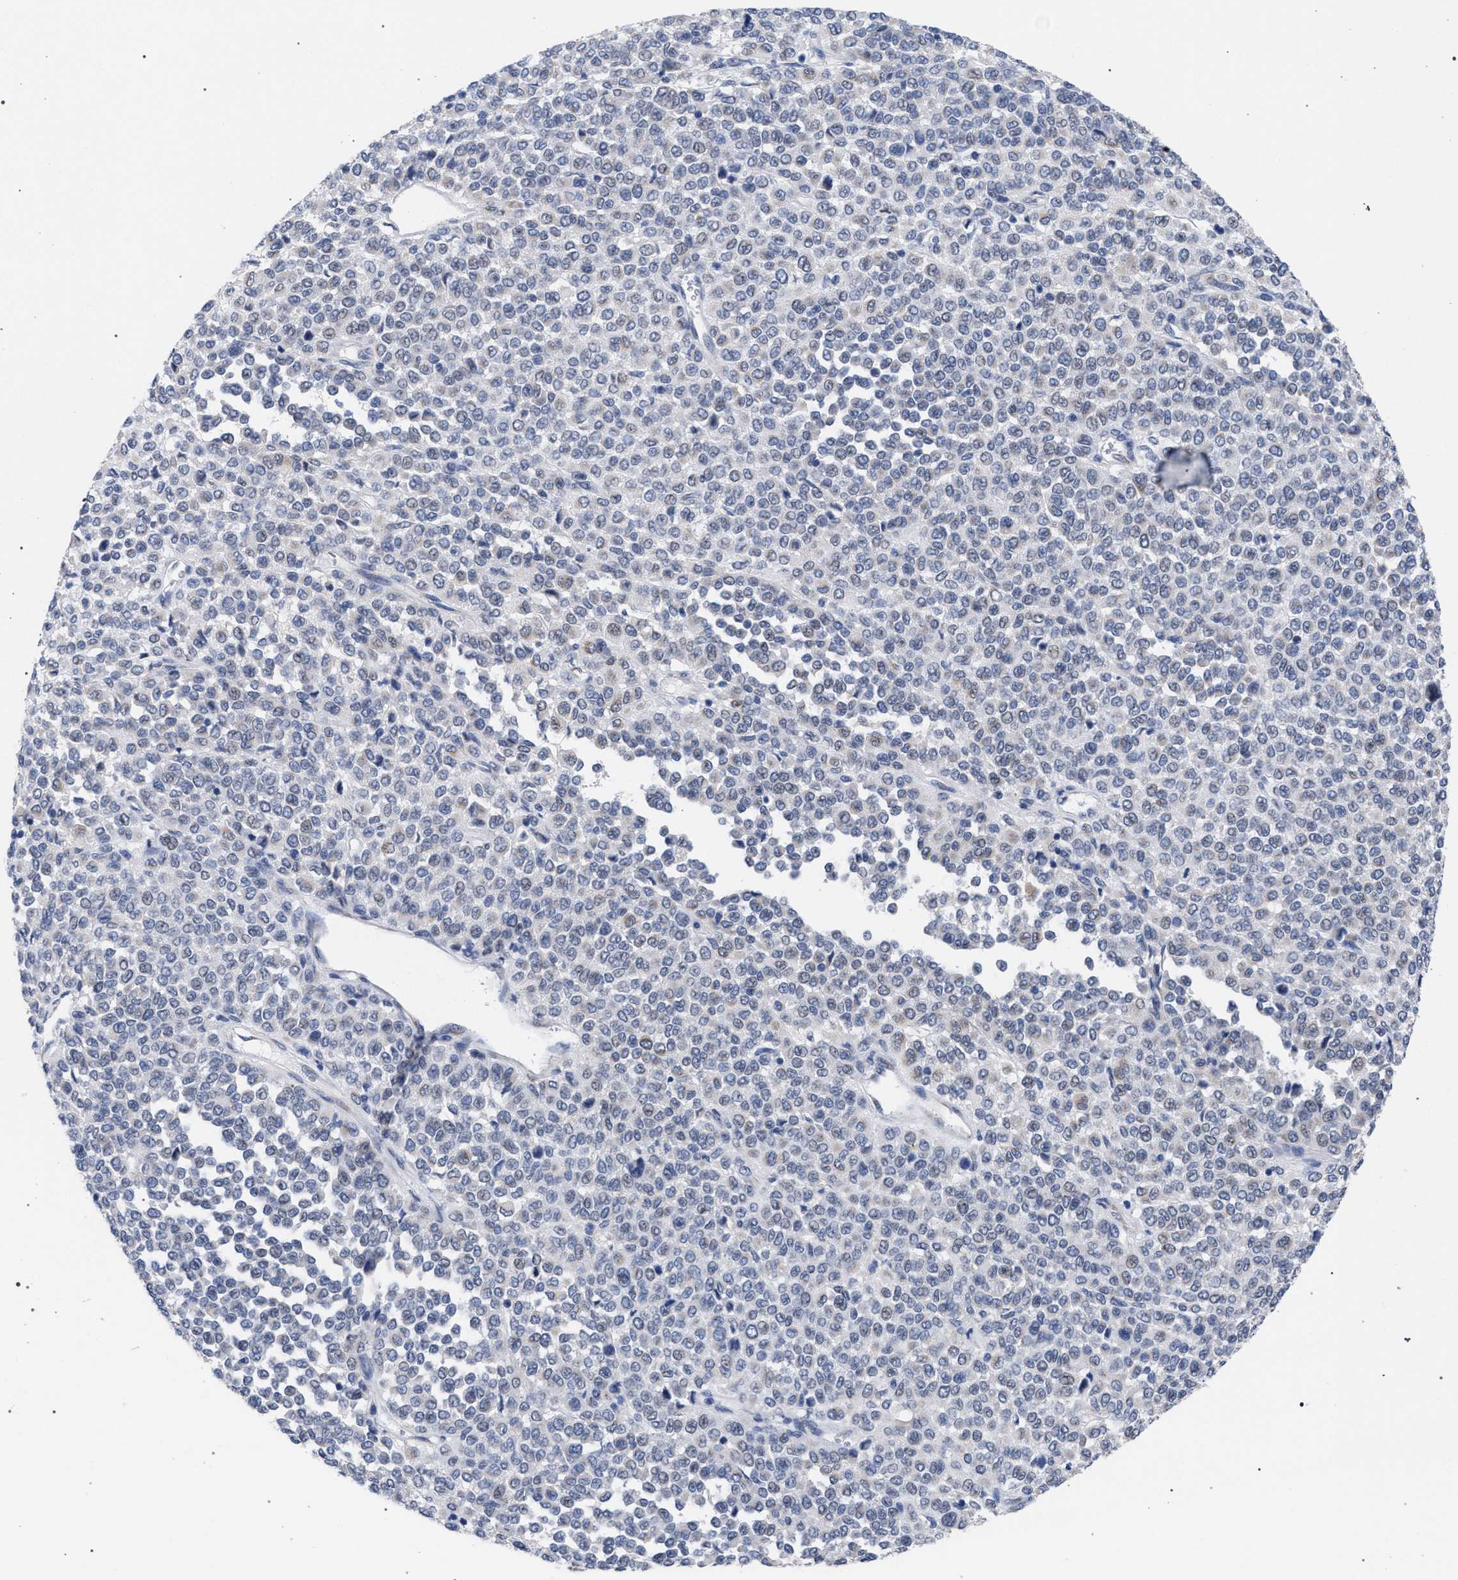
{"staining": {"intensity": "negative", "quantity": "none", "location": "none"}, "tissue": "melanoma", "cell_type": "Tumor cells", "image_type": "cancer", "snomed": [{"axis": "morphology", "description": "Malignant melanoma, Metastatic site"}, {"axis": "topography", "description": "Pancreas"}], "caption": "Immunohistochemical staining of human melanoma displays no significant staining in tumor cells. The staining was performed using DAB to visualize the protein expression in brown, while the nuclei were stained in blue with hematoxylin (Magnification: 20x).", "gene": "GOLGA2", "patient": {"sex": "female", "age": 30}}